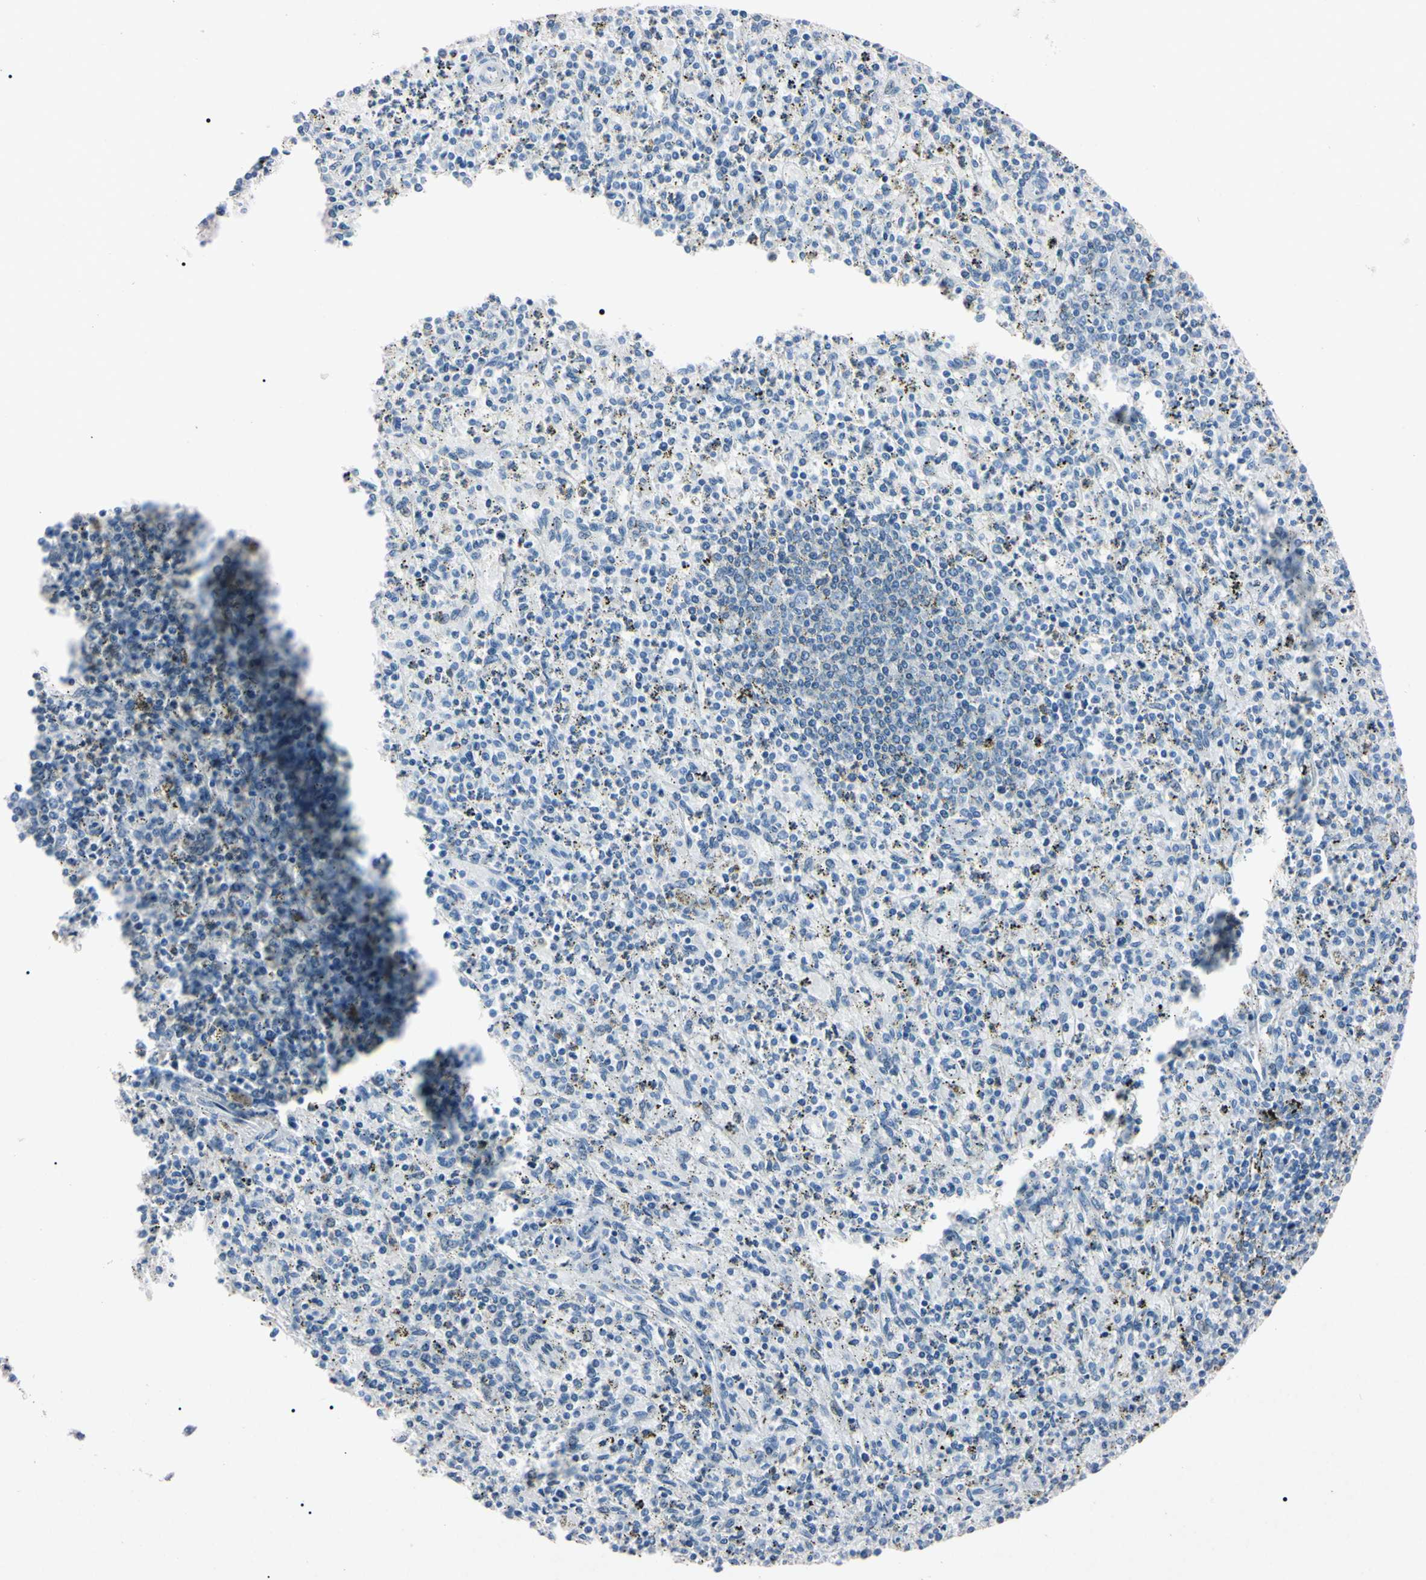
{"staining": {"intensity": "negative", "quantity": "none", "location": "none"}, "tissue": "spleen", "cell_type": "Cells in red pulp", "image_type": "normal", "snomed": [{"axis": "morphology", "description": "Normal tissue, NOS"}, {"axis": "topography", "description": "Spleen"}], "caption": "Immunohistochemistry (IHC) micrograph of unremarkable spleen stained for a protein (brown), which exhibits no positivity in cells in red pulp. (DAB immunohistochemistry, high magnification).", "gene": "ELN", "patient": {"sex": "male", "age": 72}}